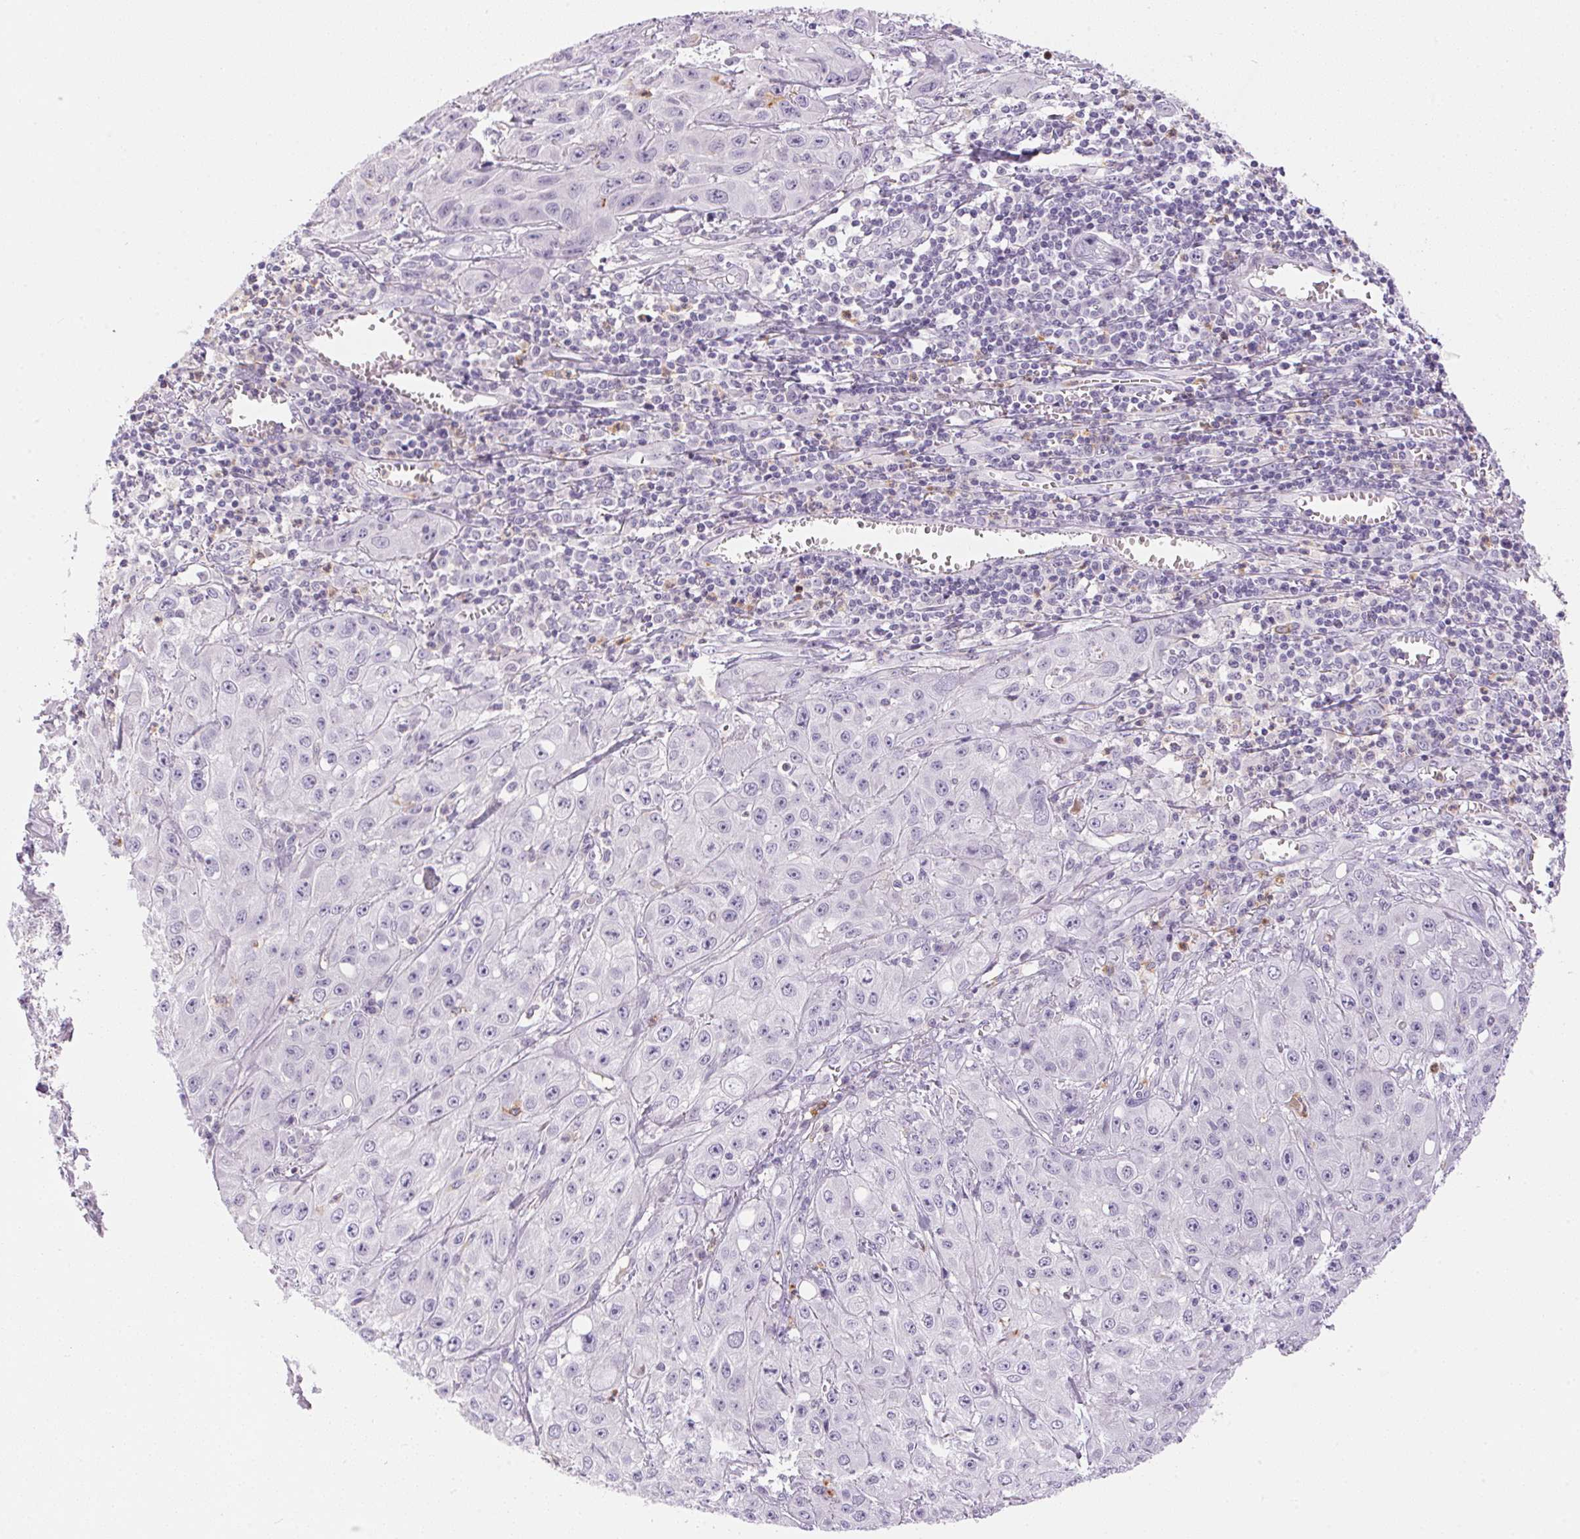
{"staining": {"intensity": "negative", "quantity": "none", "location": "none"}, "tissue": "skin cancer", "cell_type": "Tumor cells", "image_type": "cancer", "snomed": [{"axis": "morphology", "description": "Squamous cell carcinoma, NOS"}, {"axis": "topography", "description": "Skin"}, {"axis": "topography", "description": "Vulva"}], "caption": "A photomicrograph of human skin cancer (squamous cell carcinoma) is negative for staining in tumor cells.", "gene": "ECPAS", "patient": {"sex": "female", "age": 71}}